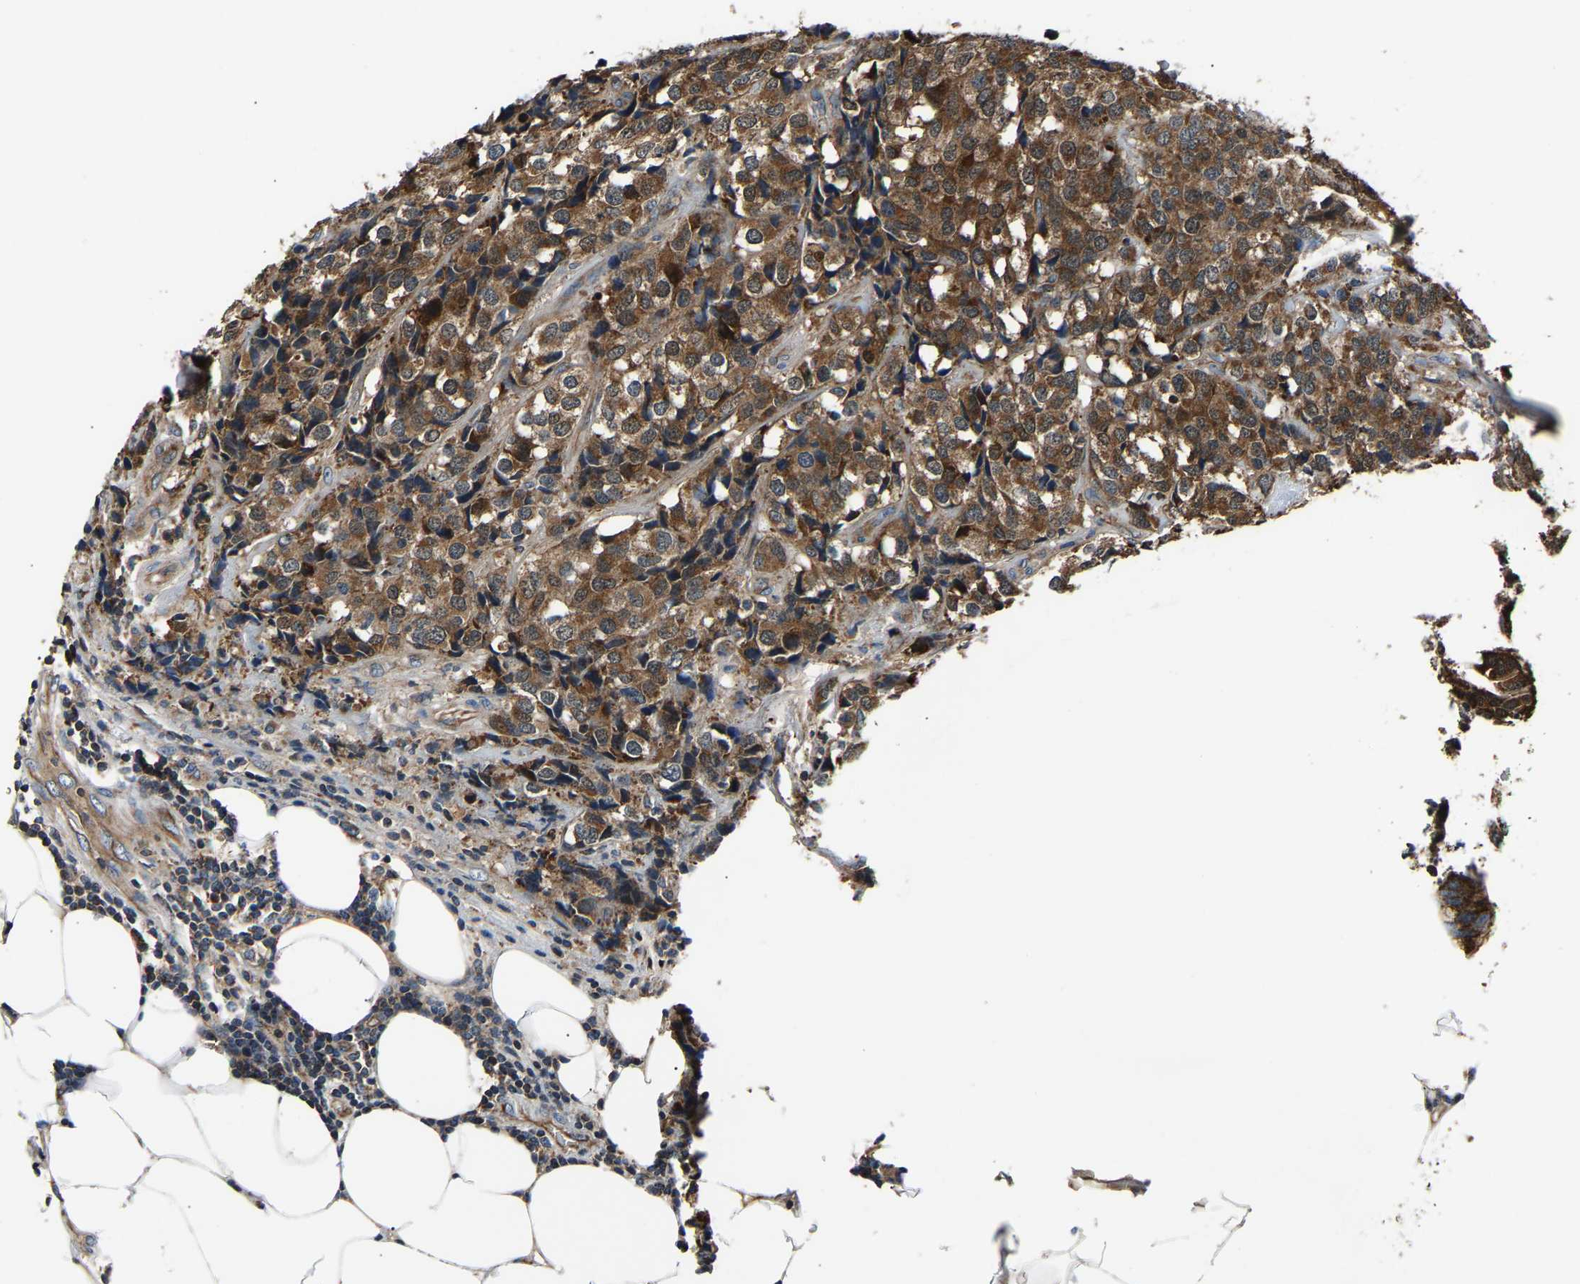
{"staining": {"intensity": "strong", "quantity": ">75%", "location": "cytoplasmic/membranous"}, "tissue": "breast cancer", "cell_type": "Tumor cells", "image_type": "cancer", "snomed": [{"axis": "morphology", "description": "Lobular carcinoma"}, {"axis": "topography", "description": "Breast"}], "caption": "High-power microscopy captured an immunohistochemistry (IHC) histopathology image of breast lobular carcinoma, revealing strong cytoplasmic/membranous staining in about >75% of tumor cells.", "gene": "GGCT", "patient": {"sex": "female", "age": 59}}